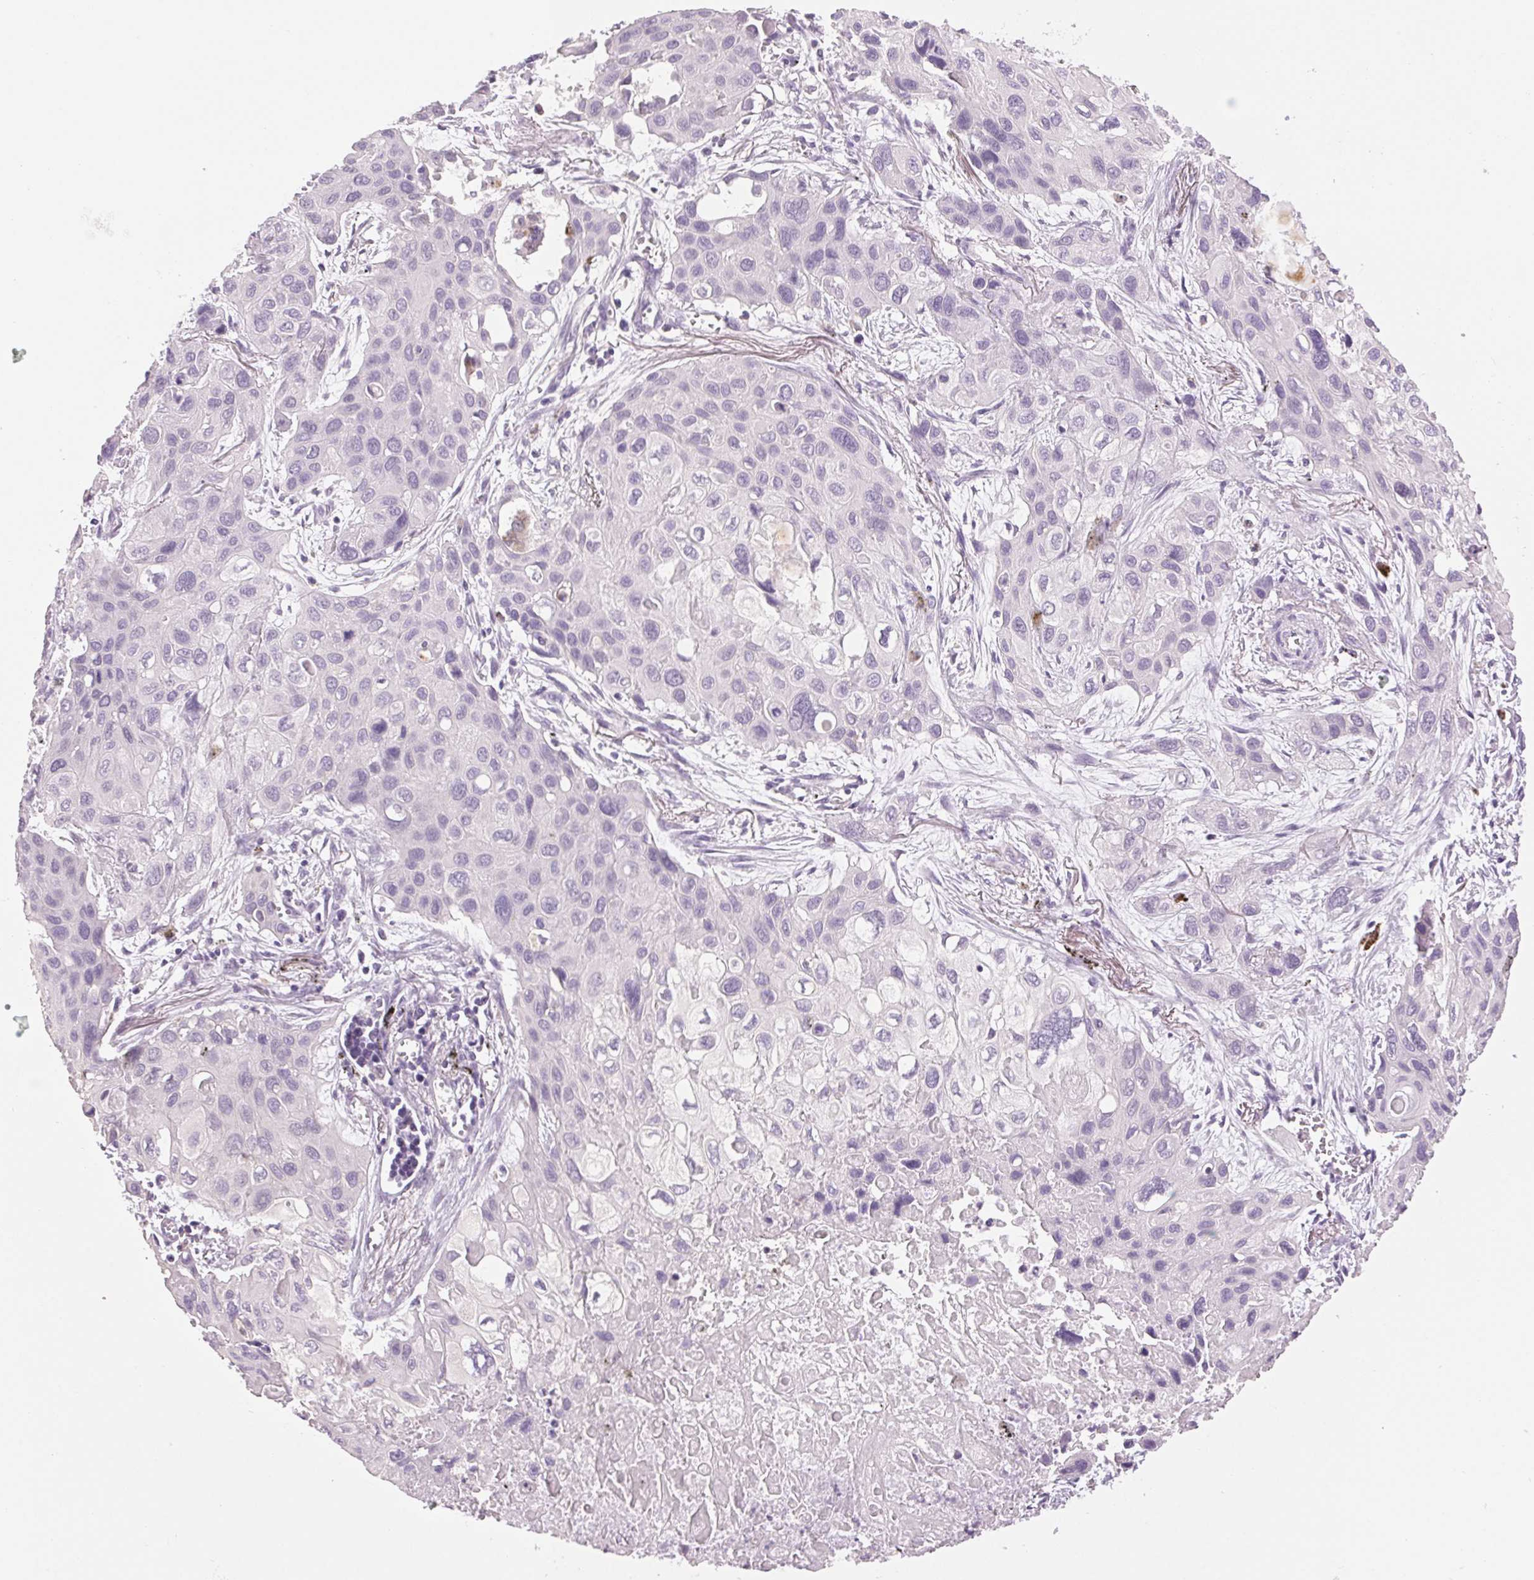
{"staining": {"intensity": "negative", "quantity": "none", "location": "none"}, "tissue": "lung cancer", "cell_type": "Tumor cells", "image_type": "cancer", "snomed": [{"axis": "morphology", "description": "Squamous cell carcinoma, NOS"}, {"axis": "morphology", "description": "Squamous cell carcinoma, metastatic, NOS"}, {"axis": "topography", "description": "Lung"}], "caption": "This is an immunohistochemistry (IHC) photomicrograph of human lung cancer. There is no staining in tumor cells.", "gene": "MPO", "patient": {"sex": "male", "age": 59}}